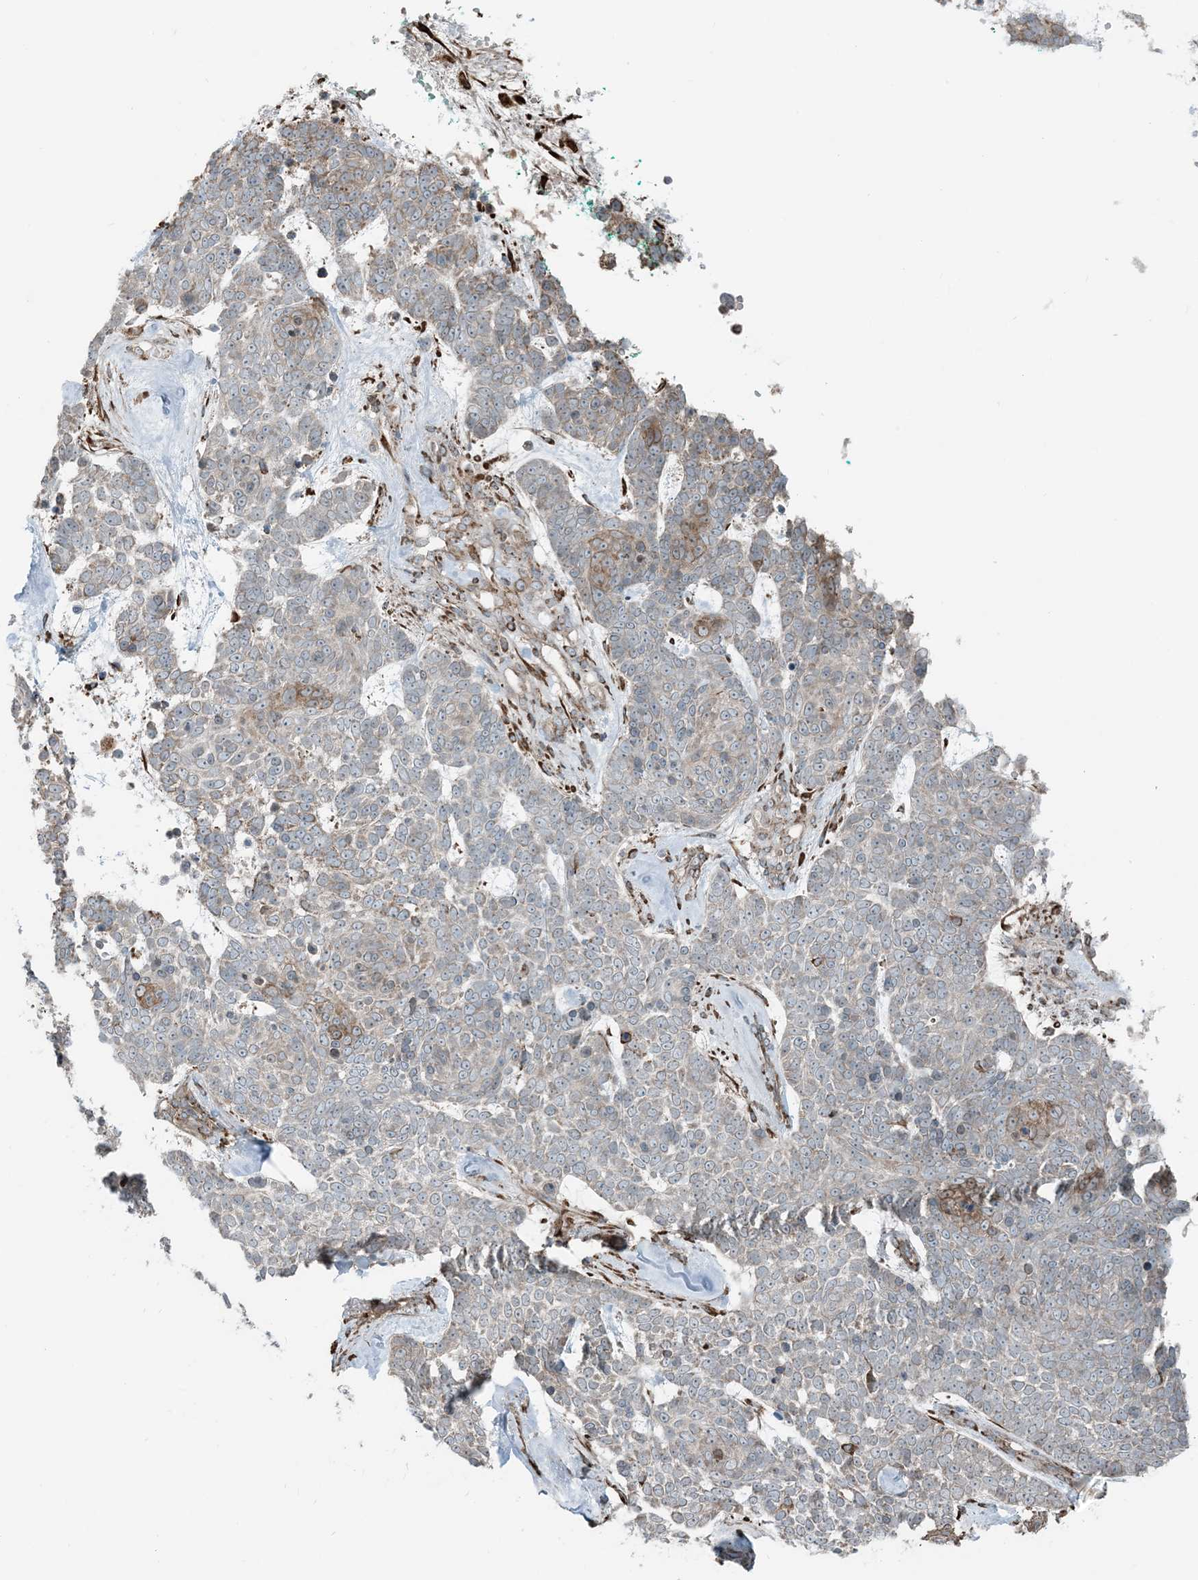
{"staining": {"intensity": "weak", "quantity": "<25%", "location": "cytoplasmic/membranous"}, "tissue": "skin cancer", "cell_type": "Tumor cells", "image_type": "cancer", "snomed": [{"axis": "morphology", "description": "Basal cell carcinoma"}, {"axis": "topography", "description": "Skin"}], "caption": "Tumor cells are negative for brown protein staining in skin cancer.", "gene": "CERKL", "patient": {"sex": "female", "age": 81}}